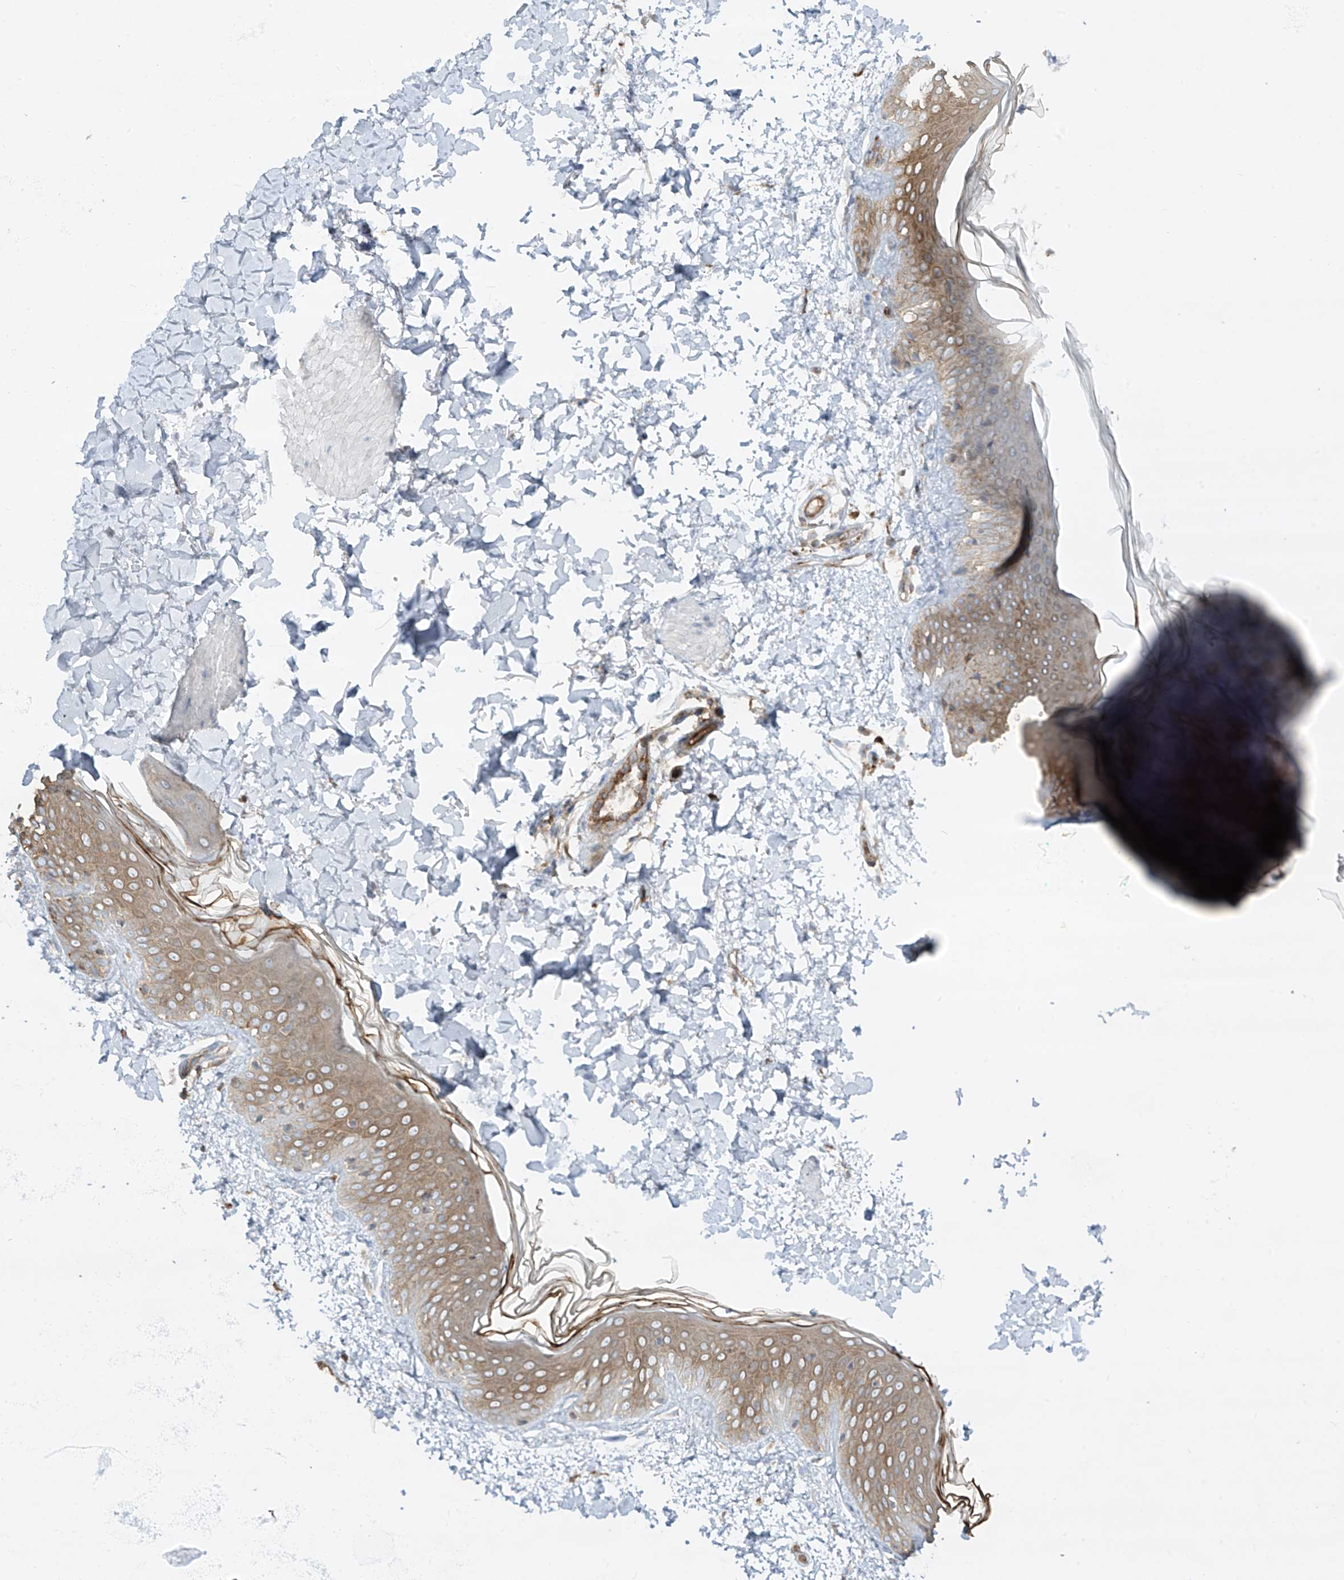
{"staining": {"intensity": "negative", "quantity": "none", "location": "none"}, "tissue": "skin", "cell_type": "Fibroblasts", "image_type": "normal", "snomed": [{"axis": "morphology", "description": "Normal tissue, NOS"}, {"axis": "topography", "description": "Skin"}], "caption": "An IHC image of unremarkable skin is shown. There is no staining in fibroblasts of skin. Nuclei are stained in blue.", "gene": "HLA", "patient": {"sex": "male", "age": 37}}